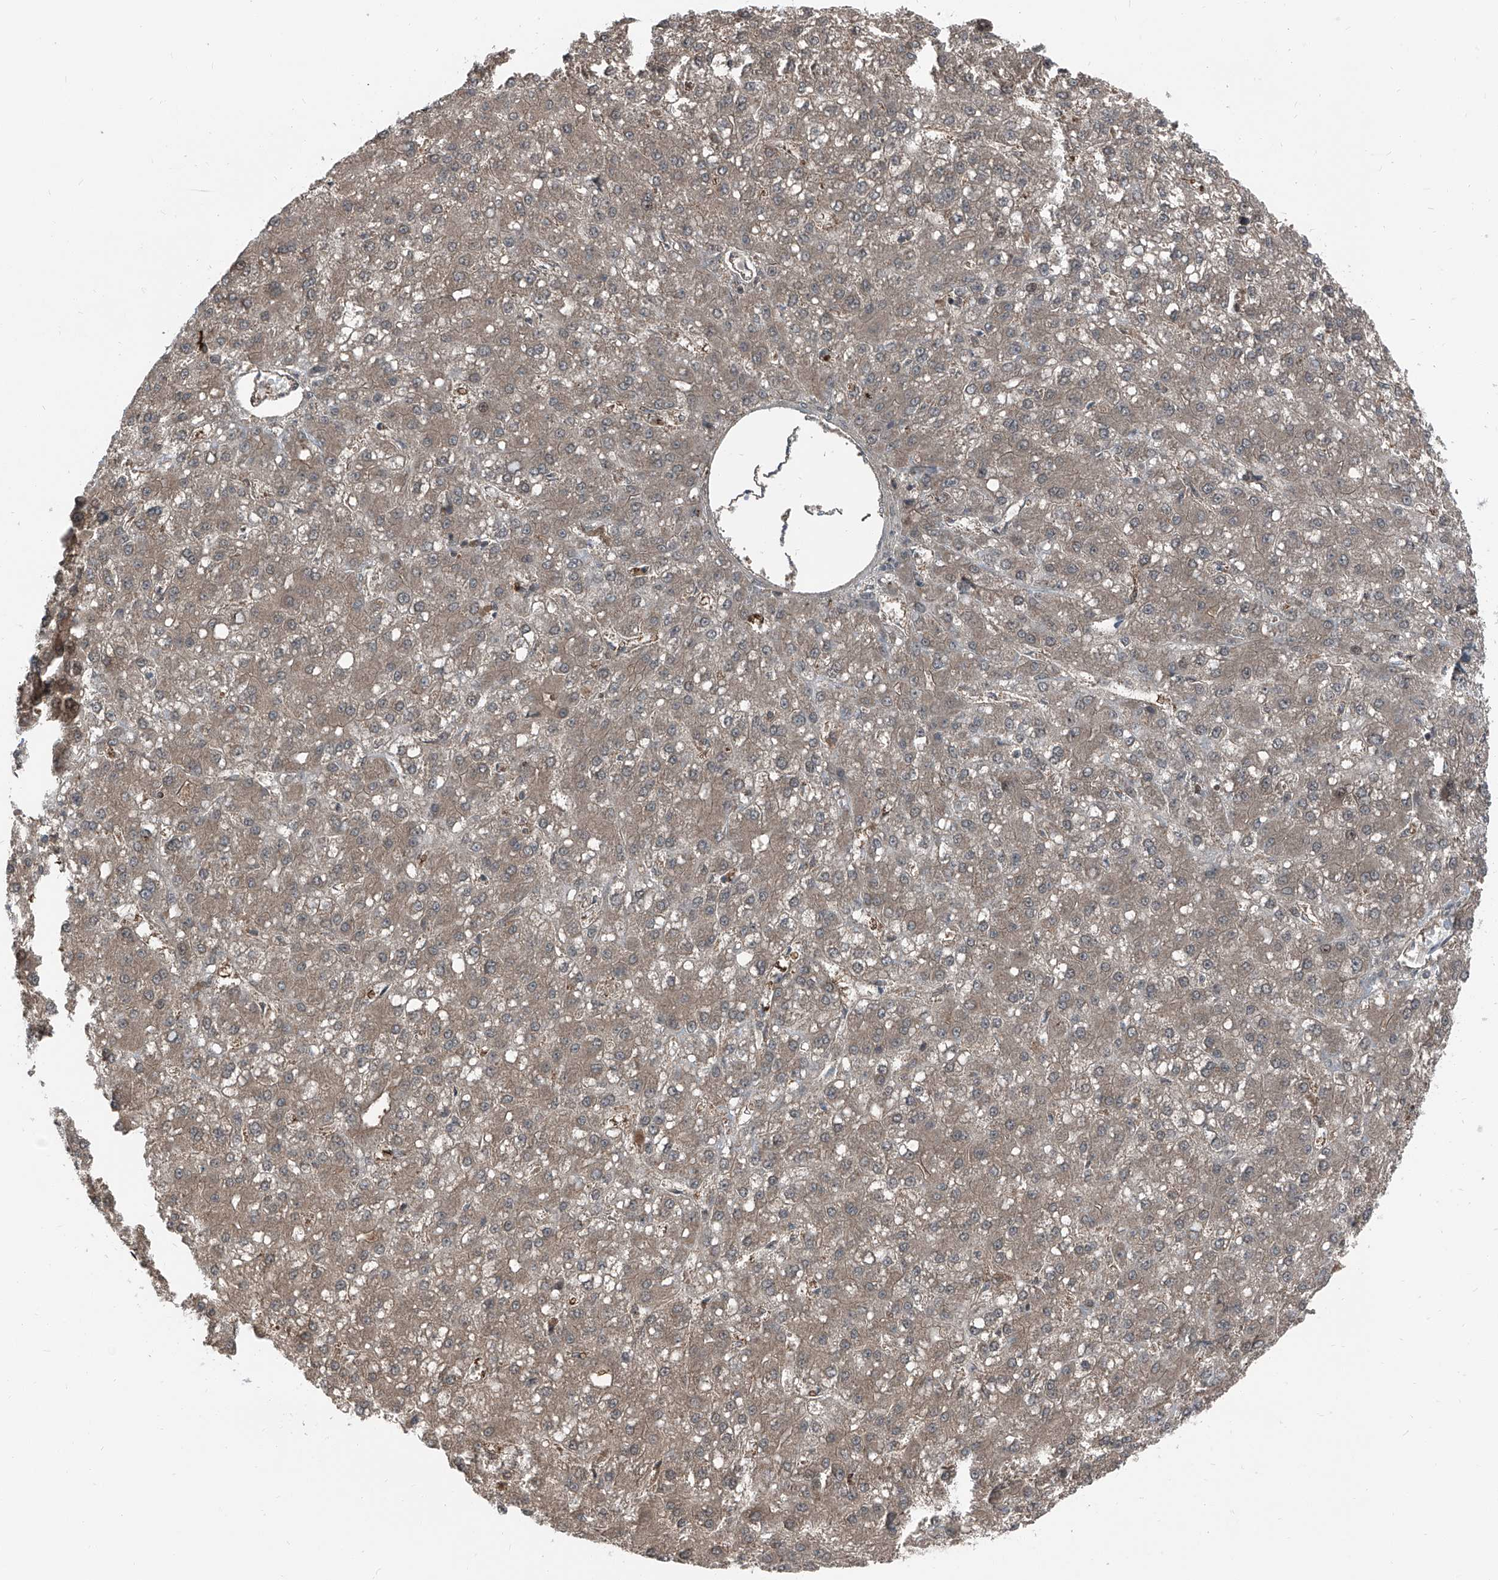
{"staining": {"intensity": "weak", "quantity": ">75%", "location": "cytoplasmic/membranous"}, "tissue": "liver cancer", "cell_type": "Tumor cells", "image_type": "cancer", "snomed": [{"axis": "morphology", "description": "Carcinoma, Hepatocellular, NOS"}, {"axis": "topography", "description": "Liver"}], "caption": "The histopathology image reveals staining of hepatocellular carcinoma (liver), revealing weak cytoplasmic/membranous protein positivity (brown color) within tumor cells.", "gene": "RGN", "patient": {"sex": "male", "age": 67}}